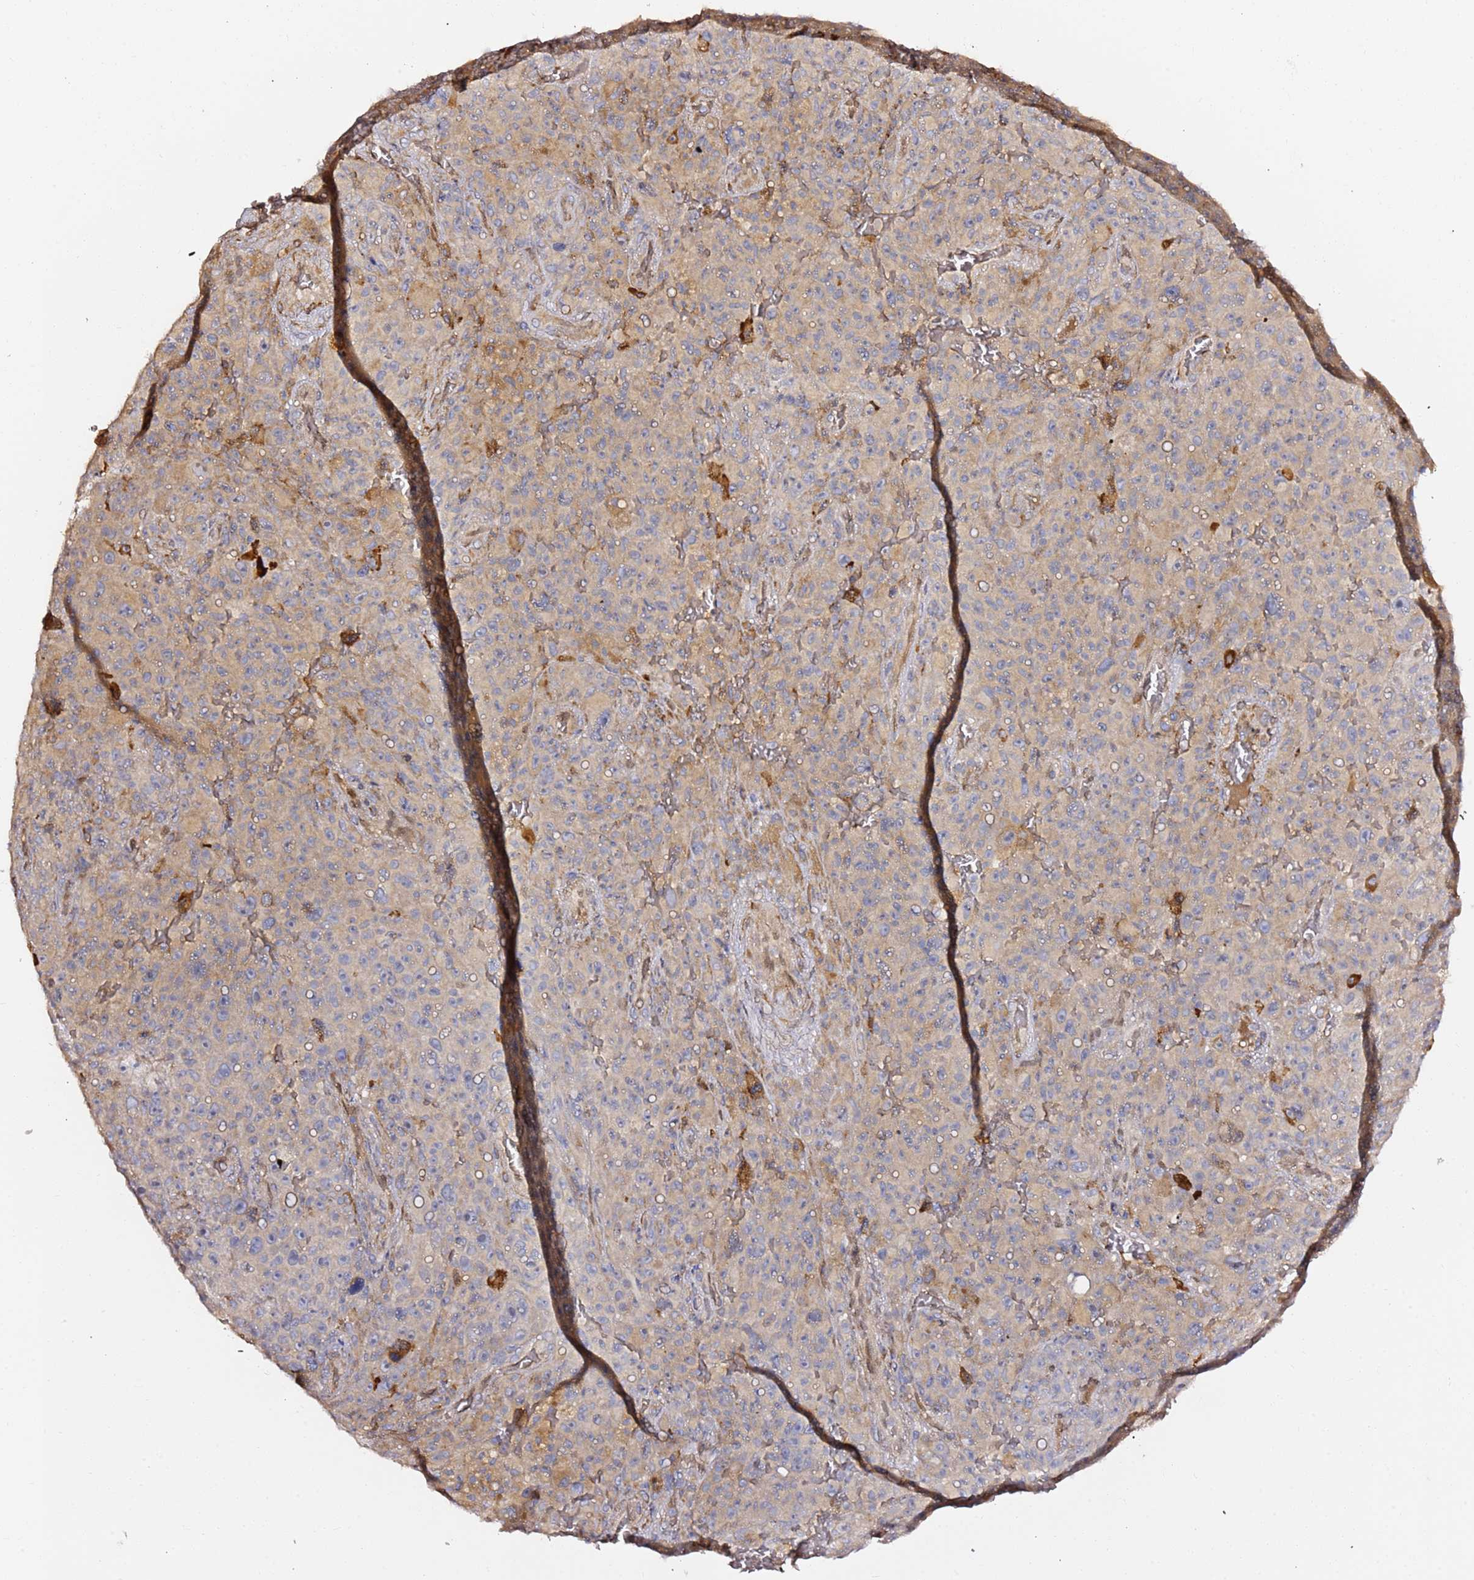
{"staining": {"intensity": "weak", "quantity": "<25%", "location": "cytoplasmic/membranous"}, "tissue": "melanoma", "cell_type": "Tumor cells", "image_type": "cancer", "snomed": [{"axis": "morphology", "description": "Malignant melanoma, NOS"}, {"axis": "topography", "description": "Skin"}], "caption": "Image shows no significant protein expression in tumor cells of malignant melanoma.", "gene": "HSD17B7", "patient": {"sex": "female", "age": 82}}